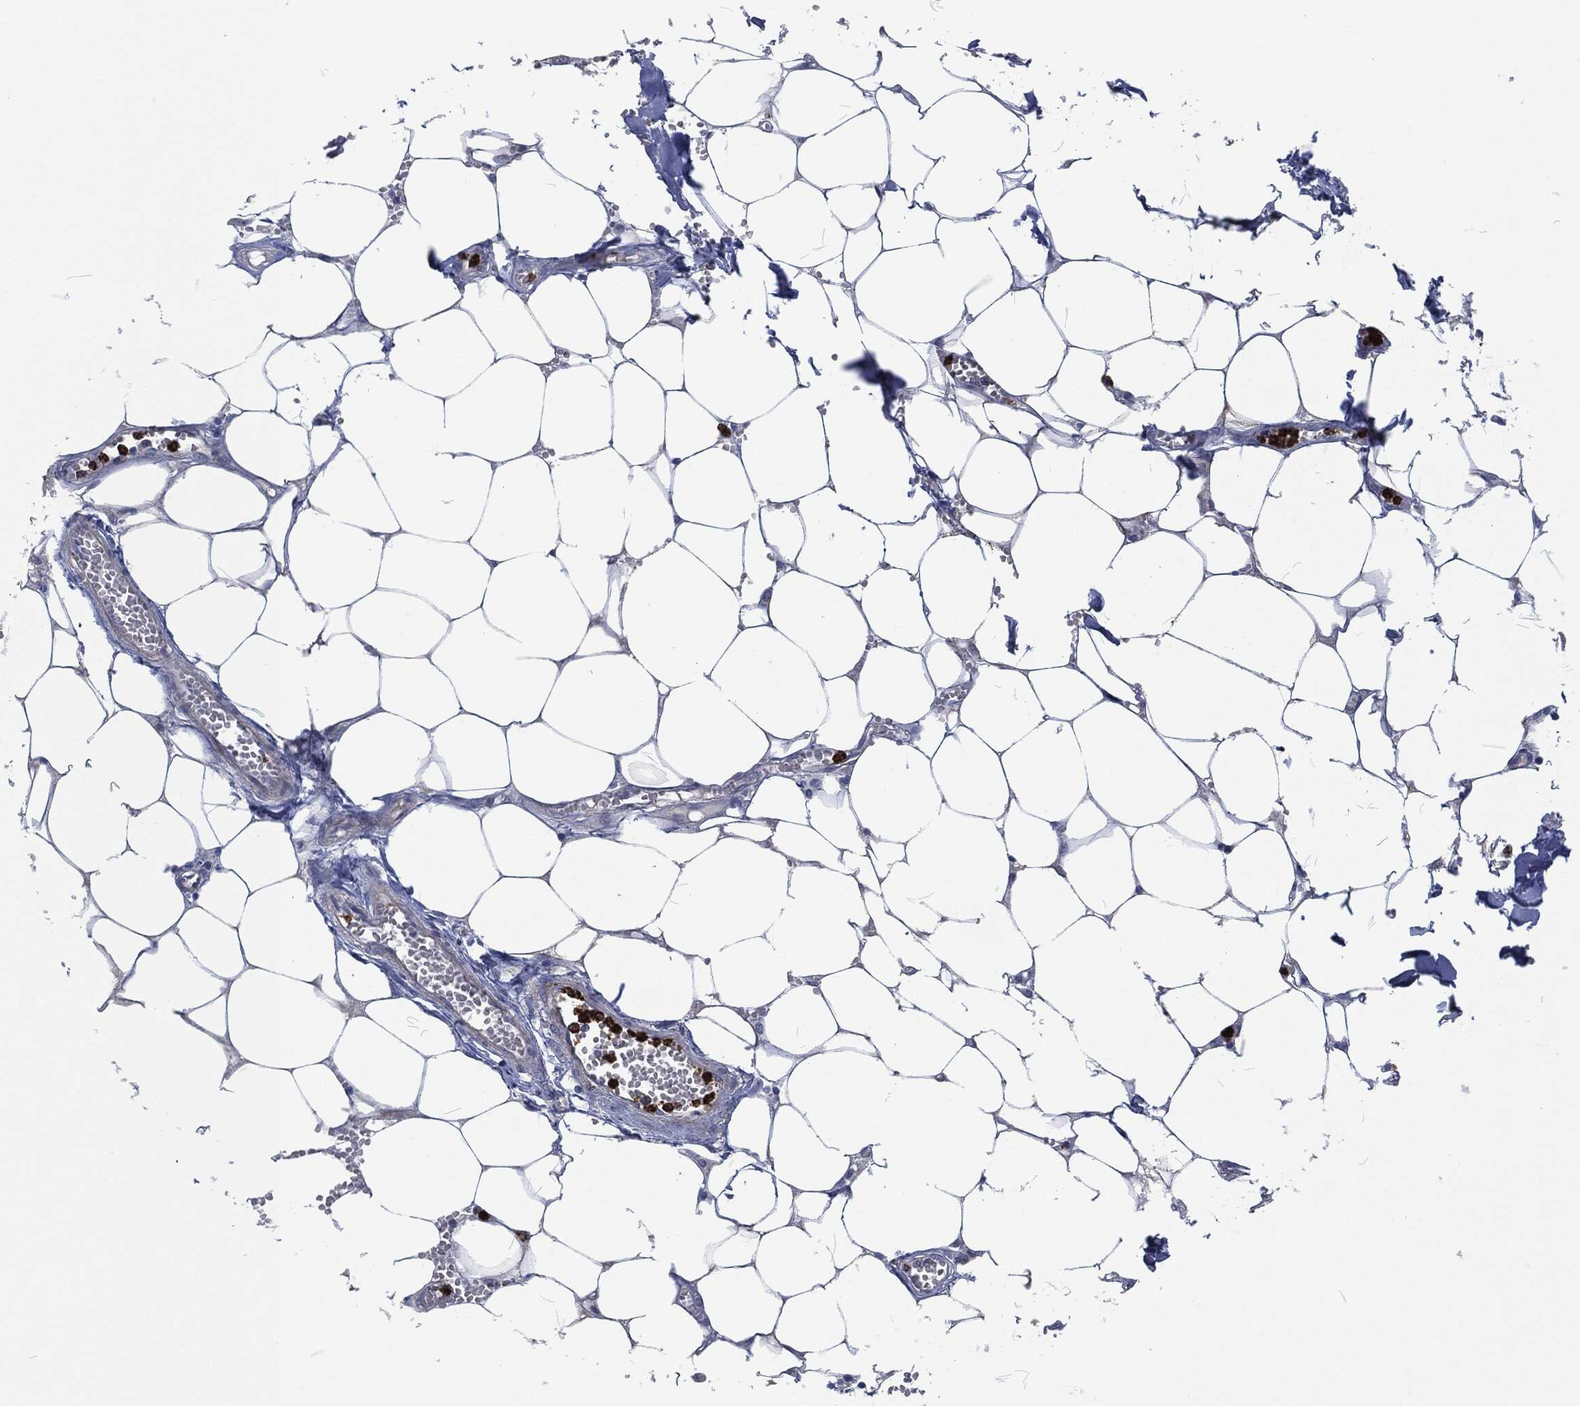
{"staining": {"intensity": "negative", "quantity": "none", "location": "none"}, "tissue": "adipose tissue", "cell_type": "Adipocytes", "image_type": "normal", "snomed": [{"axis": "morphology", "description": "Normal tissue, NOS"}, {"axis": "morphology", "description": "Squamous cell carcinoma, NOS"}, {"axis": "topography", "description": "Cartilage tissue"}, {"axis": "topography", "description": "Lung"}], "caption": "Immunohistochemical staining of unremarkable human adipose tissue shows no significant staining in adipocytes. (DAB immunohistochemistry, high magnification).", "gene": "MPO", "patient": {"sex": "male", "age": 66}}